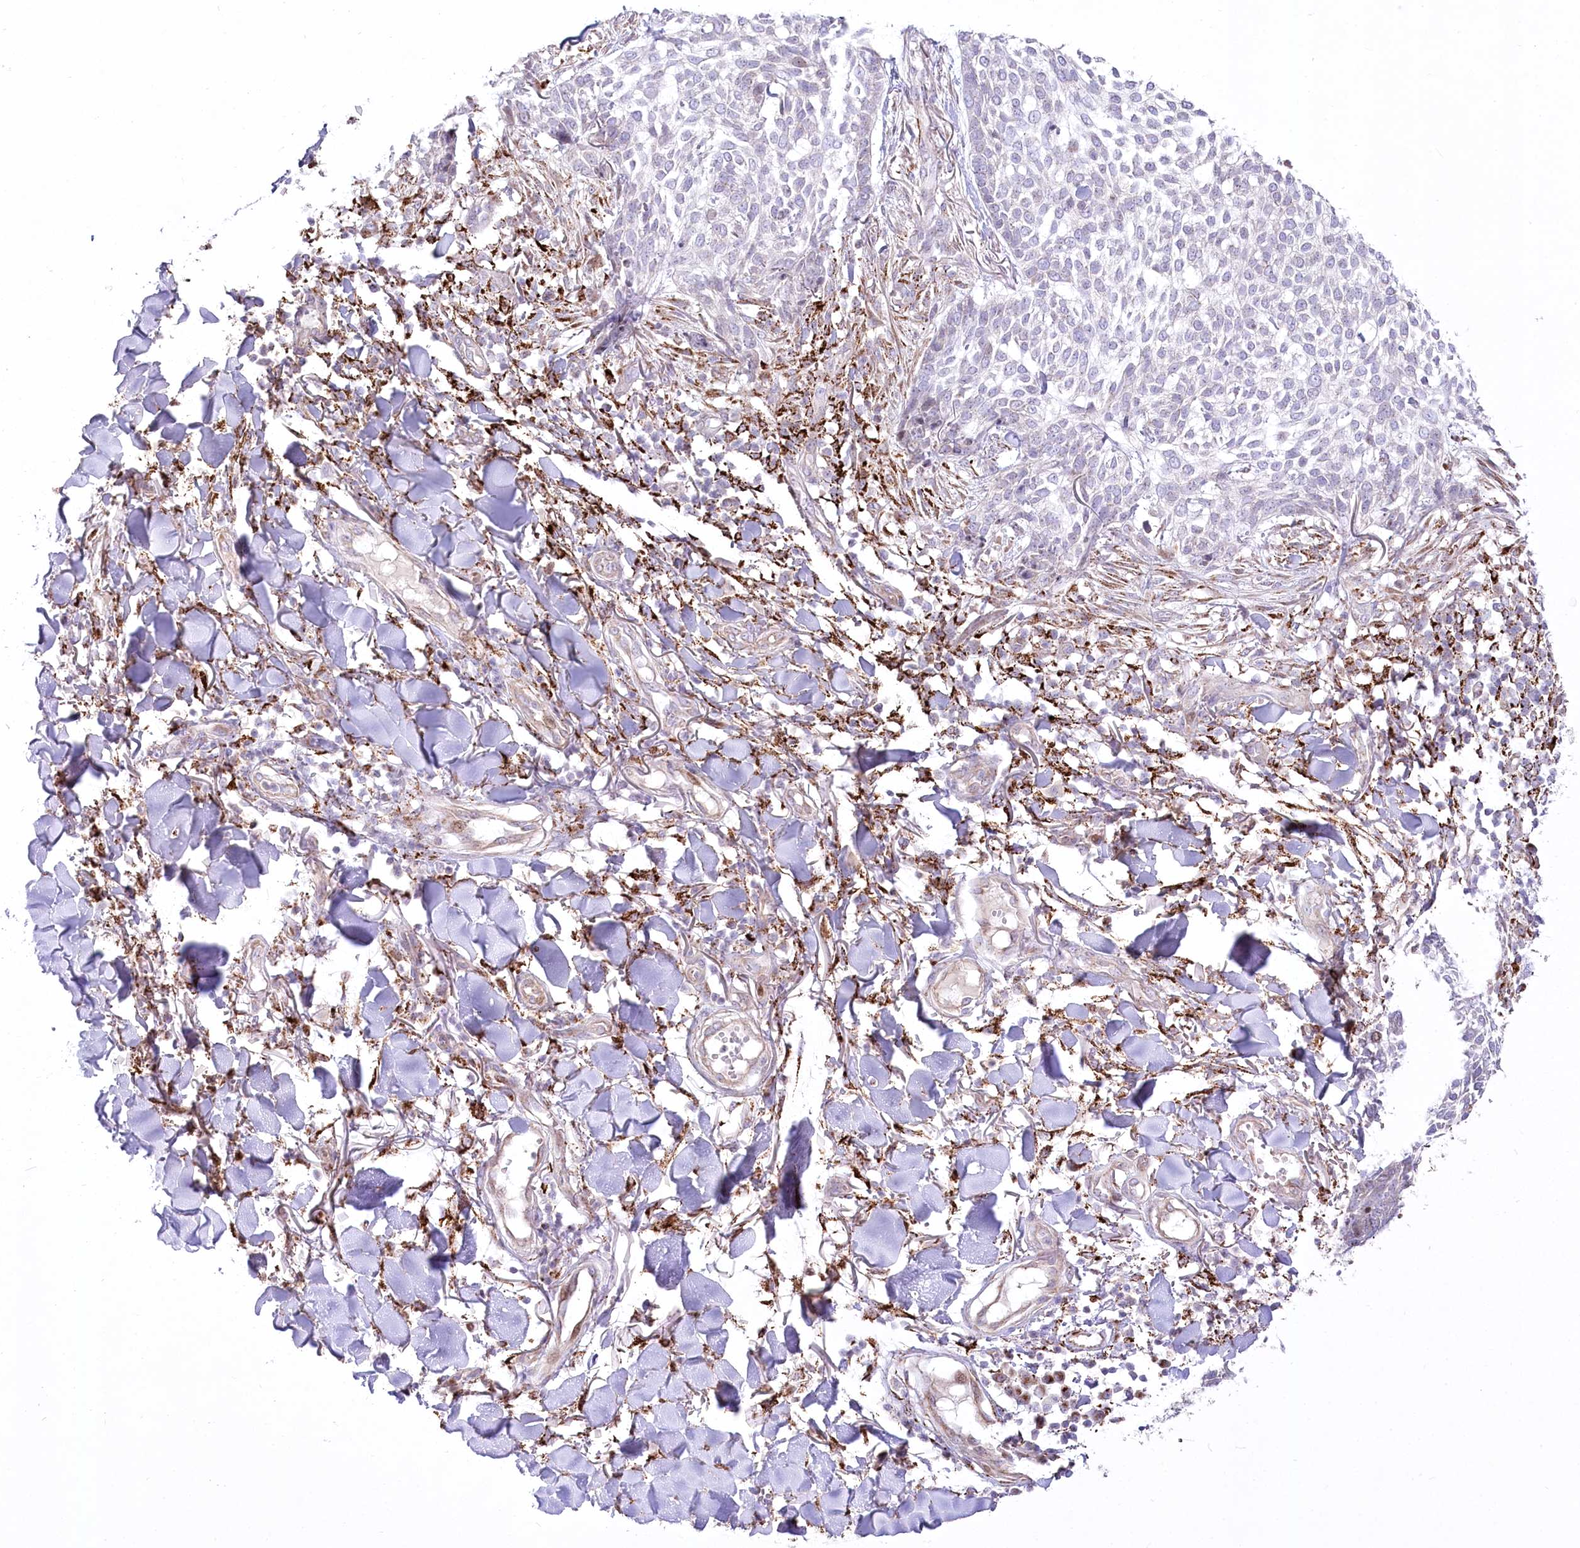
{"staining": {"intensity": "weak", "quantity": "<25%", "location": "nuclear"}, "tissue": "skin cancer", "cell_type": "Tumor cells", "image_type": "cancer", "snomed": [{"axis": "morphology", "description": "Basal cell carcinoma"}, {"axis": "topography", "description": "Skin"}], "caption": "The IHC image has no significant positivity in tumor cells of skin basal cell carcinoma tissue.", "gene": "CEP164", "patient": {"sex": "female", "age": 64}}